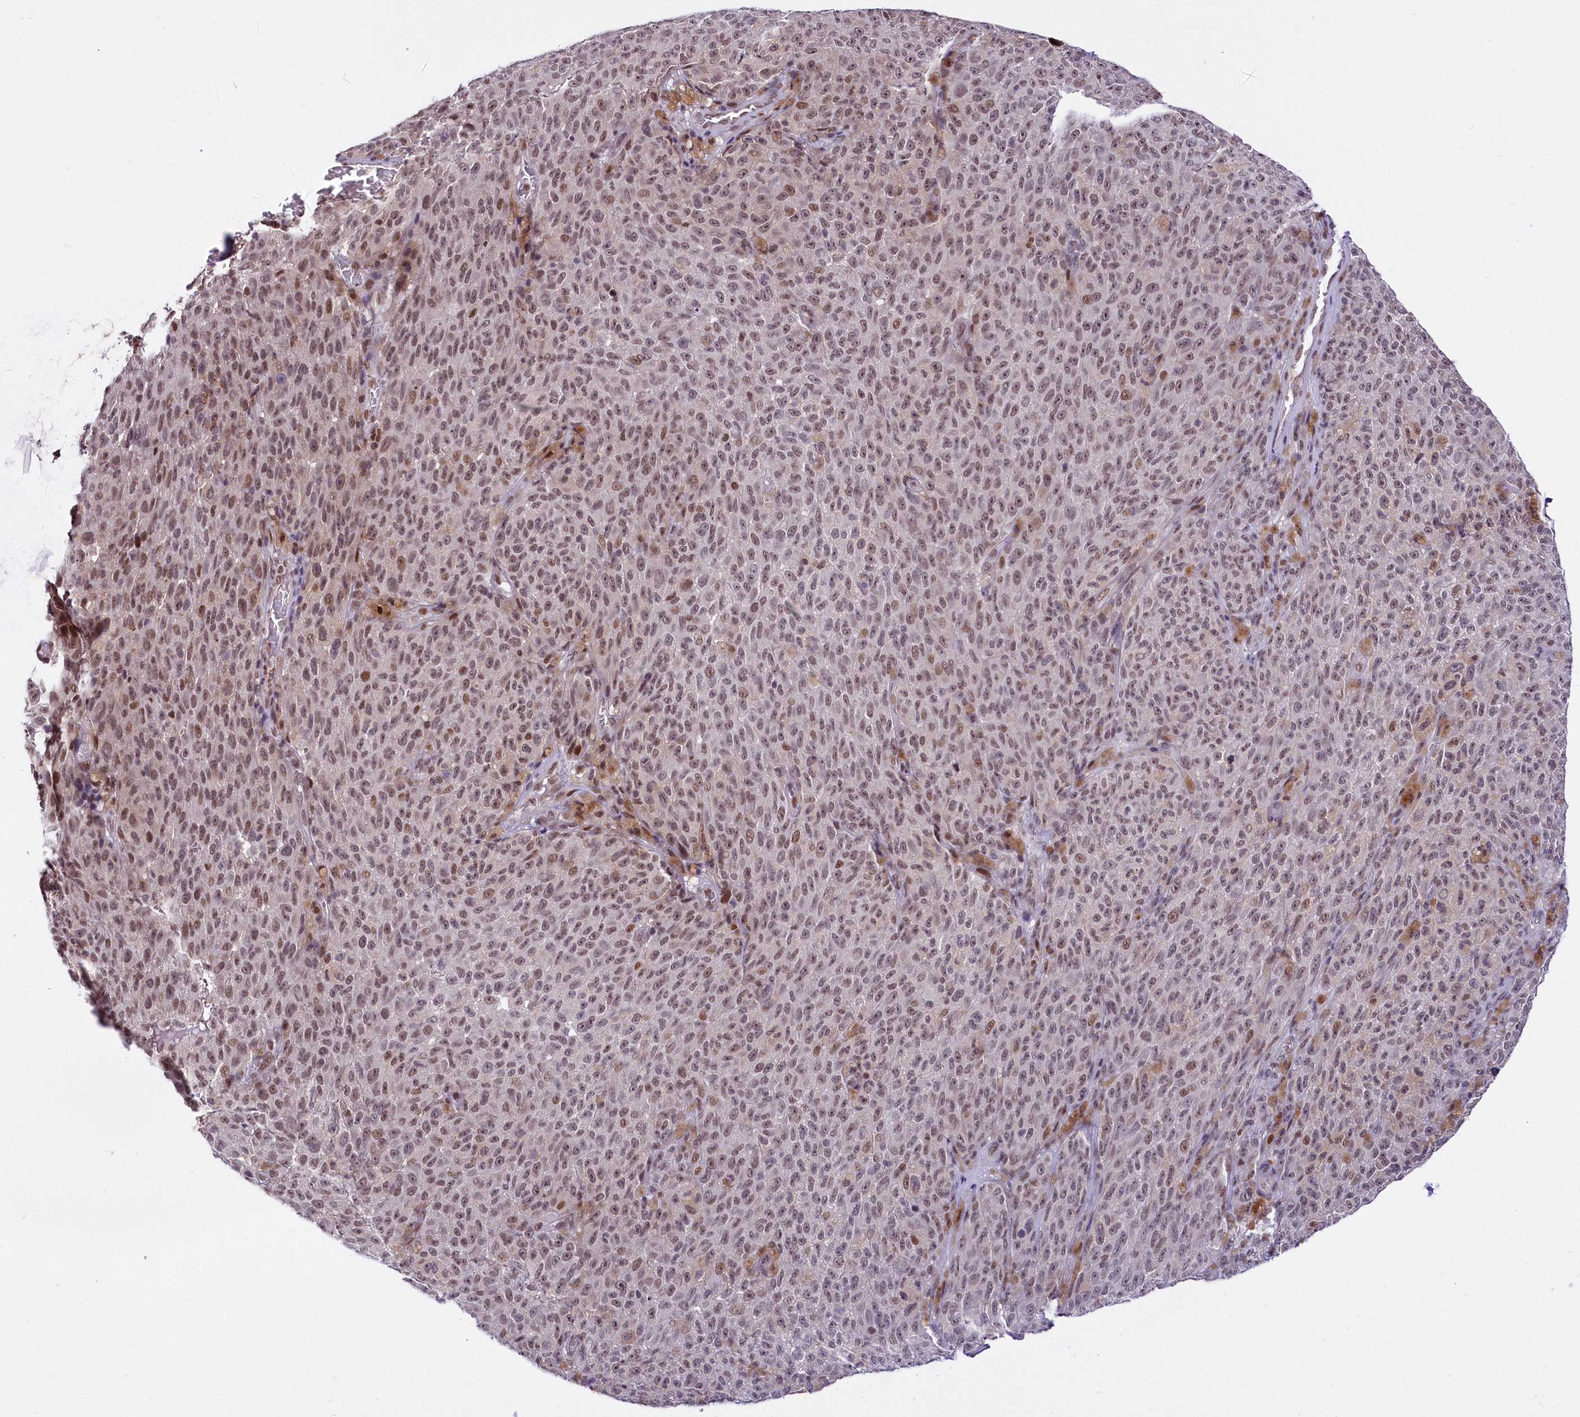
{"staining": {"intensity": "moderate", "quantity": "25%-75%", "location": "nuclear"}, "tissue": "melanoma", "cell_type": "Tumor cells", "image_type": "cancer", "snomed": [{"axis": "morphology", "description": "Malignant melanoma, NOS"}, {"axis": "topography", "description": "Skin"}], "caption": "The immunohistochemical stain labels moderate nuclear expression in tumor cells of malignant melanoma tissue.", "gene": "SCAF11", "patient": {"sex": "female", "age": 82}}